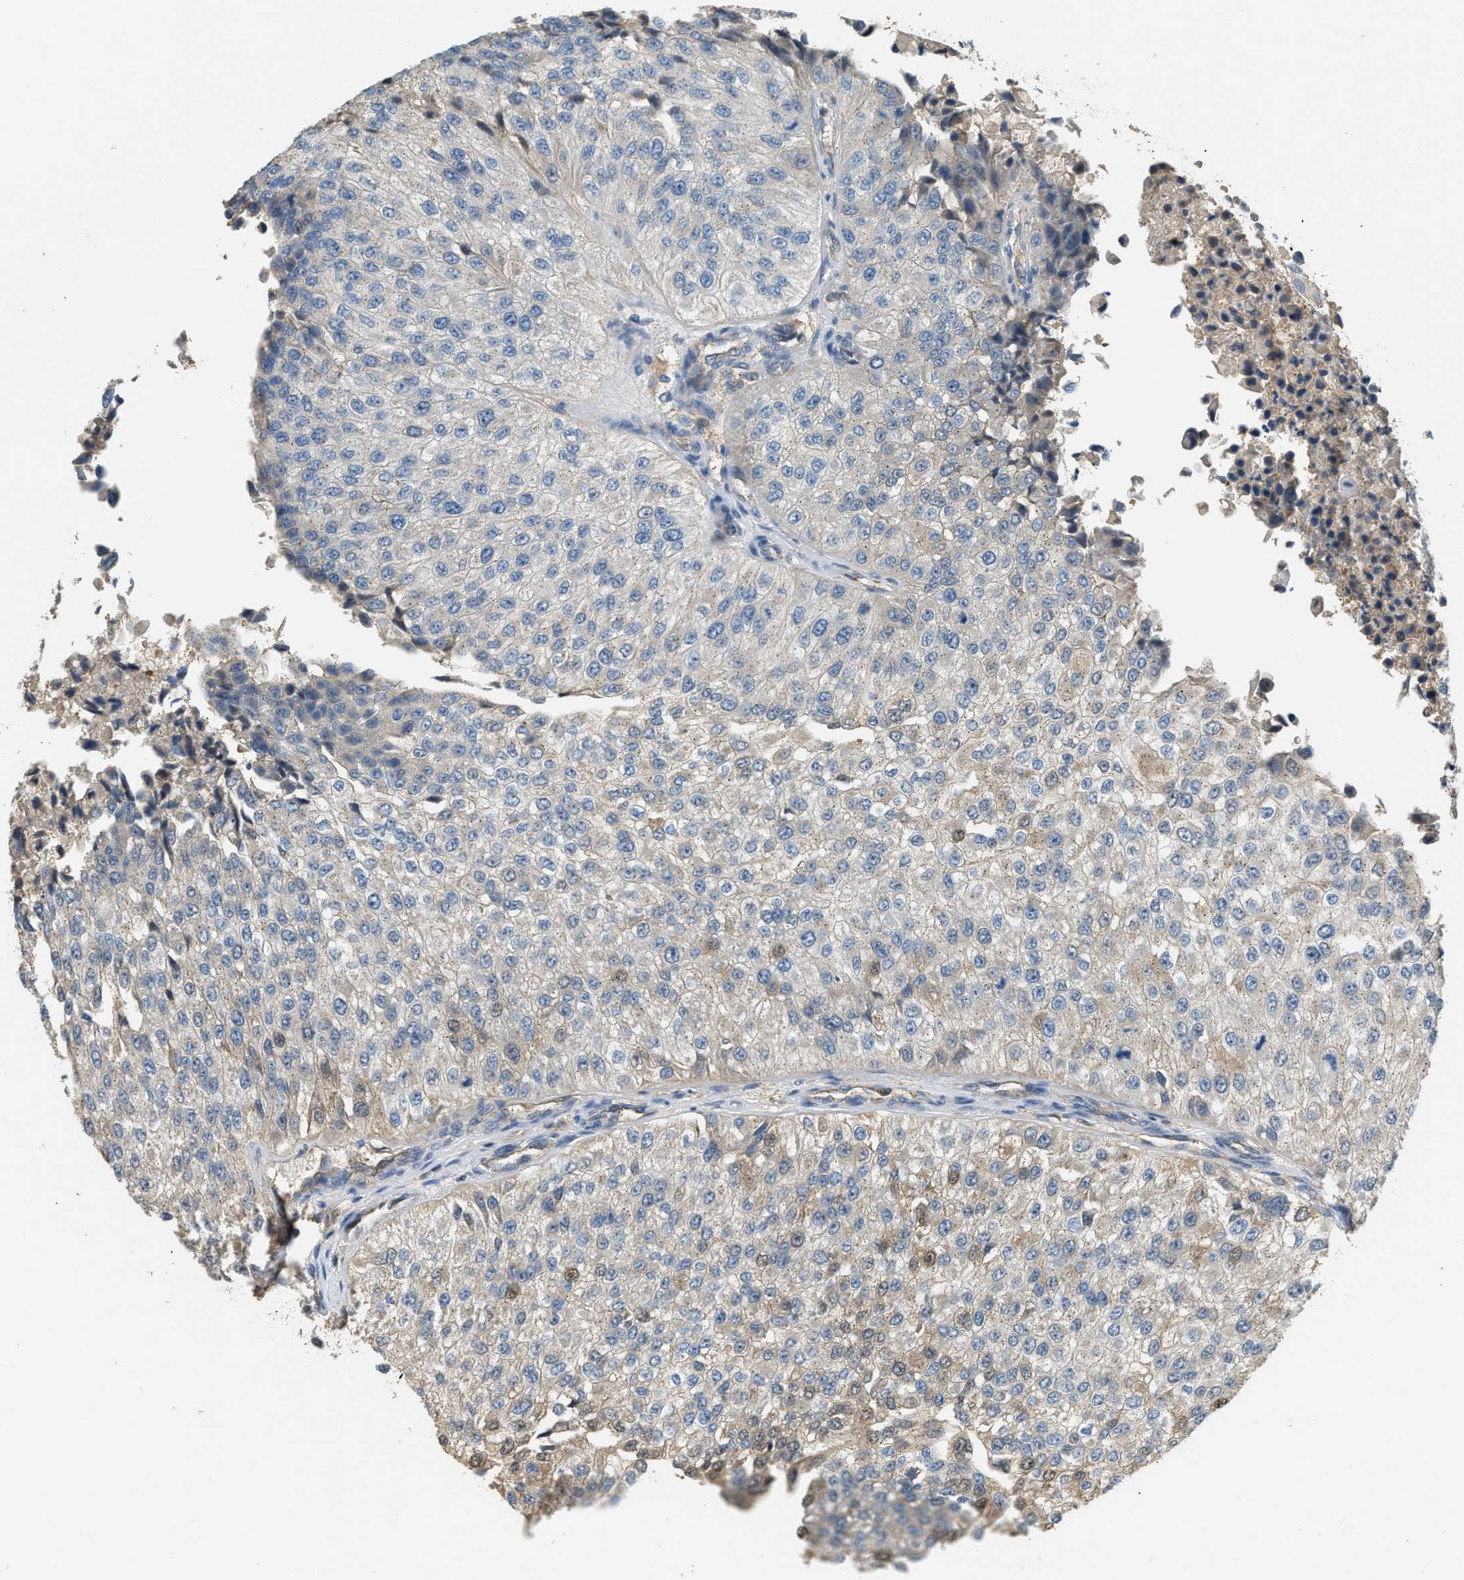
{"staining": {"intensity": "weak", "quantity": "<25%", "location": "nuclear"}, "tissue": "urothelial cancer", "cell_type": "Tumor cells", "image_type": "cancer", "snomed": [{"axis": "morphology", "description": "Urothelial carcinoma, High grade"}, {"axis": "topography", "description": "Kidney"}, {"axis": "topography", "description": "Urinary bladder"}], "caption": "DAB (3,3'-diaminobenzidine) immunohistochemical staining of high-grade urothelial carcinoma displays no significant positivity in tumor cells.", "gene": "CFLAR", "patient": {"sex": "male", "age": 77}}